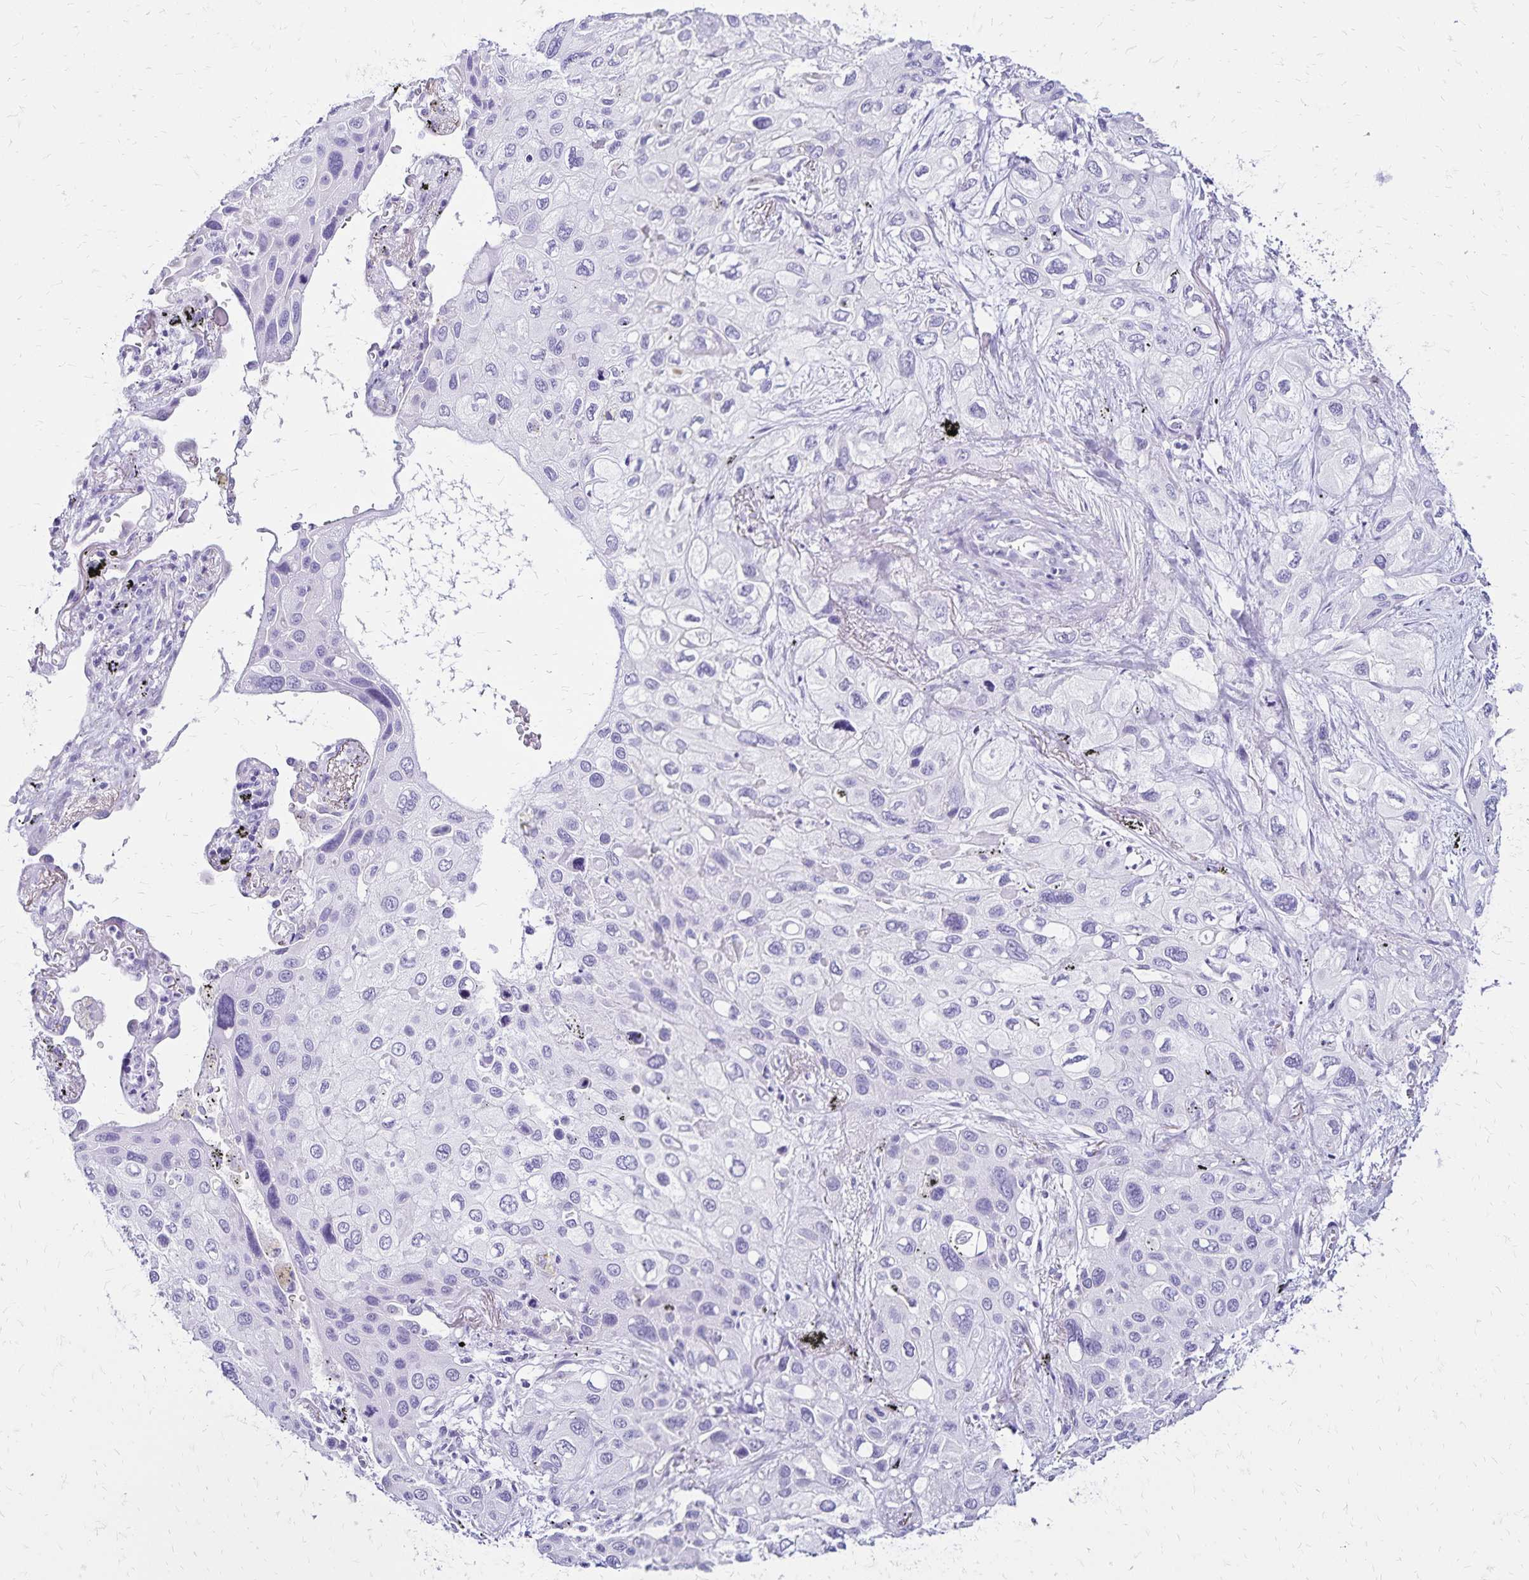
{"staining": {"intensity": "negative", "quantity": "none", "location": "none"}, "tissue": "lung cancer", "cell_type": "Tumor cells", "image_type": "cancer", "snomed": [{"axis": "morphology", "description": "Squamous cell carcinoma, NOS"}, {"axis": "morphology", "description": "Squamous cell carcinoma, metastatic, NOS"}, {"axis": "topography", "description": "Lung"}], "caption": "DAB (3,3'-diaminobenzidine) immunohistochemical staining of human lung cancer (squamous cell carcinoma) demonstrates no significant staining in tumor cells.", "gene": "LIN28B", "patient": {"sex": "male", "age": 59}}